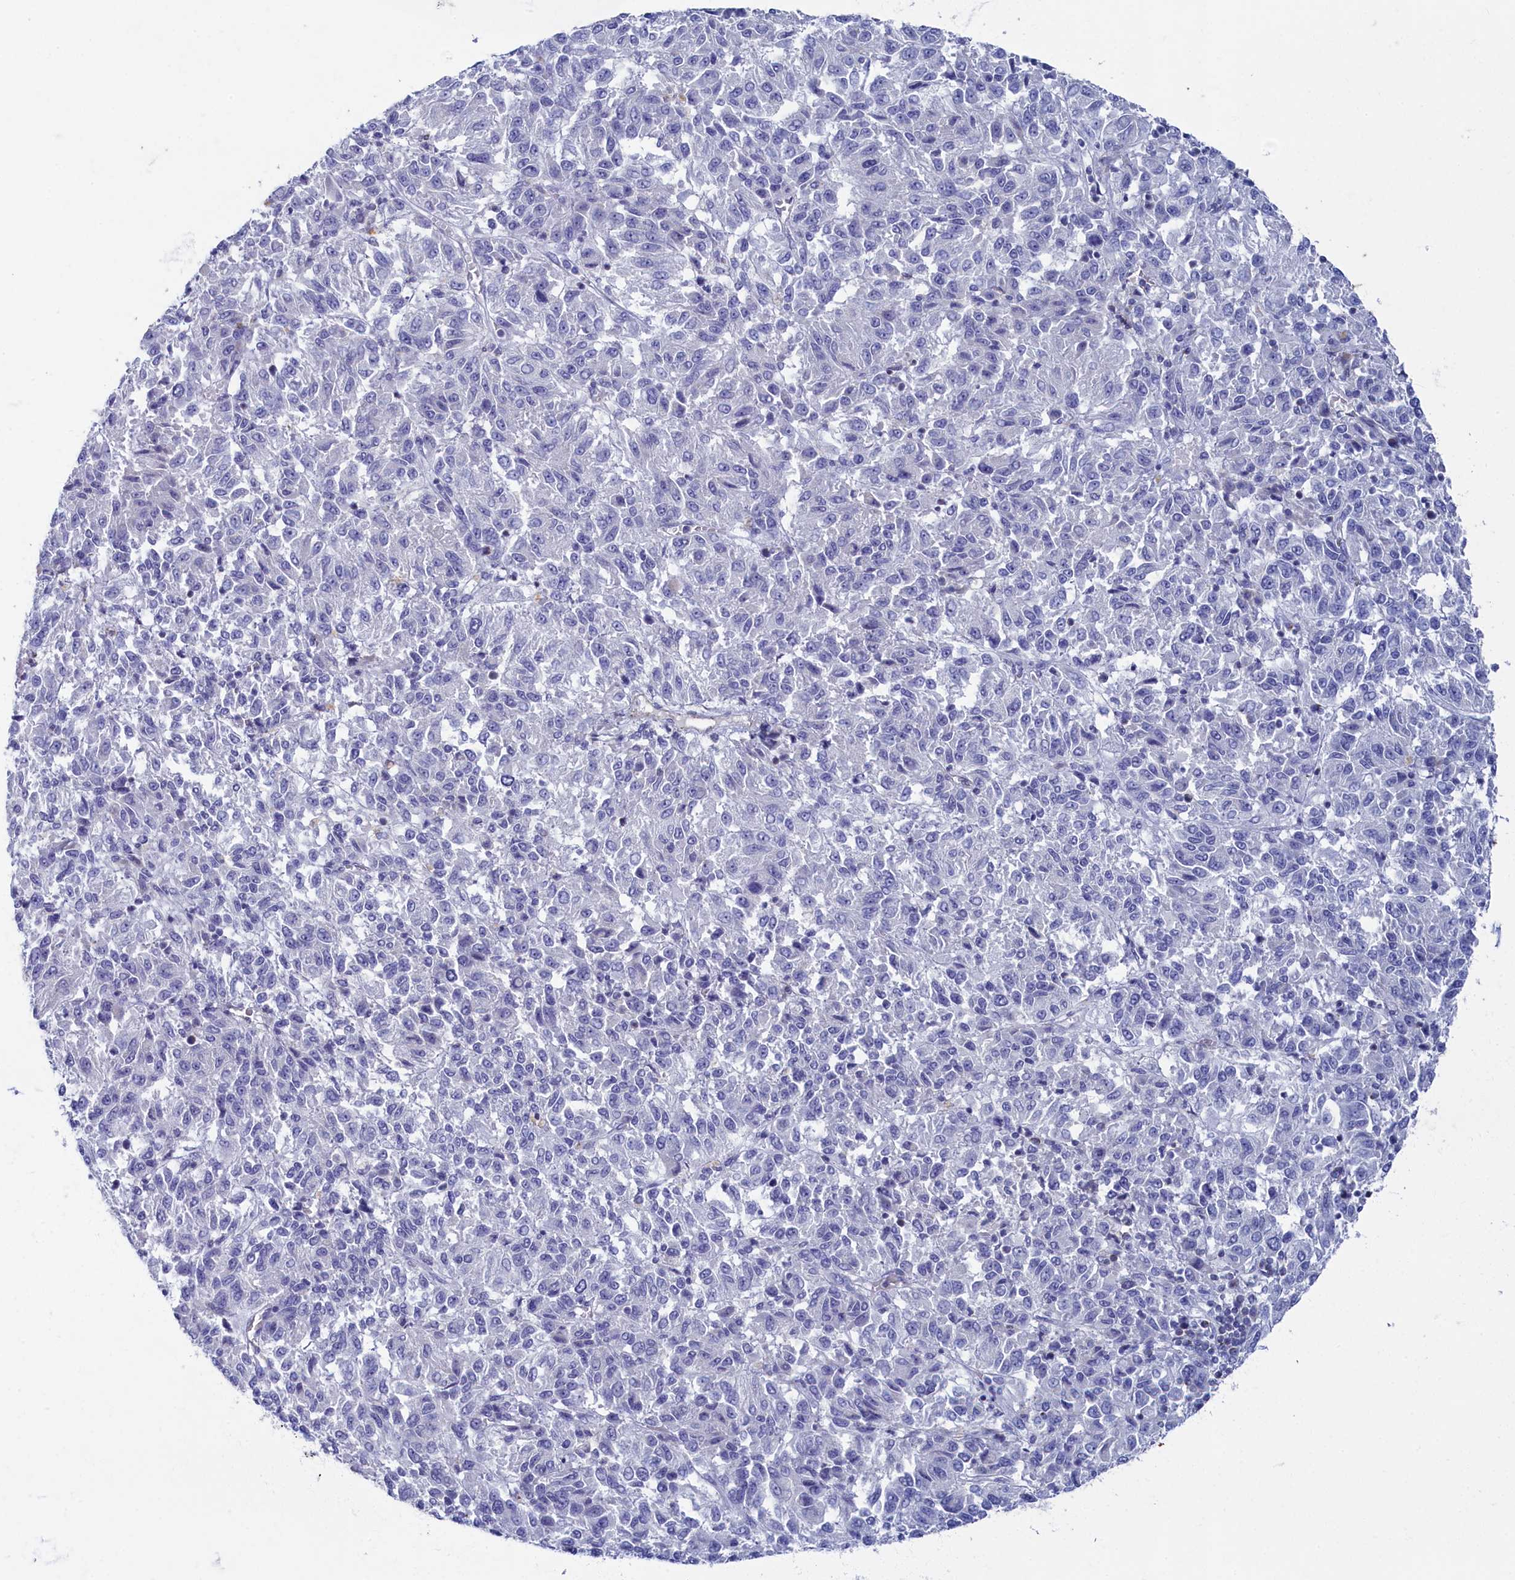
{"staining": {"intensity": "negative", "quantity": "none", "location": "none"}, "tissue": "melanoma", "cell_type": "Tumor cells", "image_type": "cancer", "snomed": [{"axis": "morphology", "description": "Malignant melanoma, Metastatic site"}, {"axis": "topography", "description": "Lung"}], "caption": "The IHC photomicrograph has no significant staining in tumor cells of melanoma tissue.", "gene": "OCIAD2", "patient": {"sex": "male", "age": 64}}